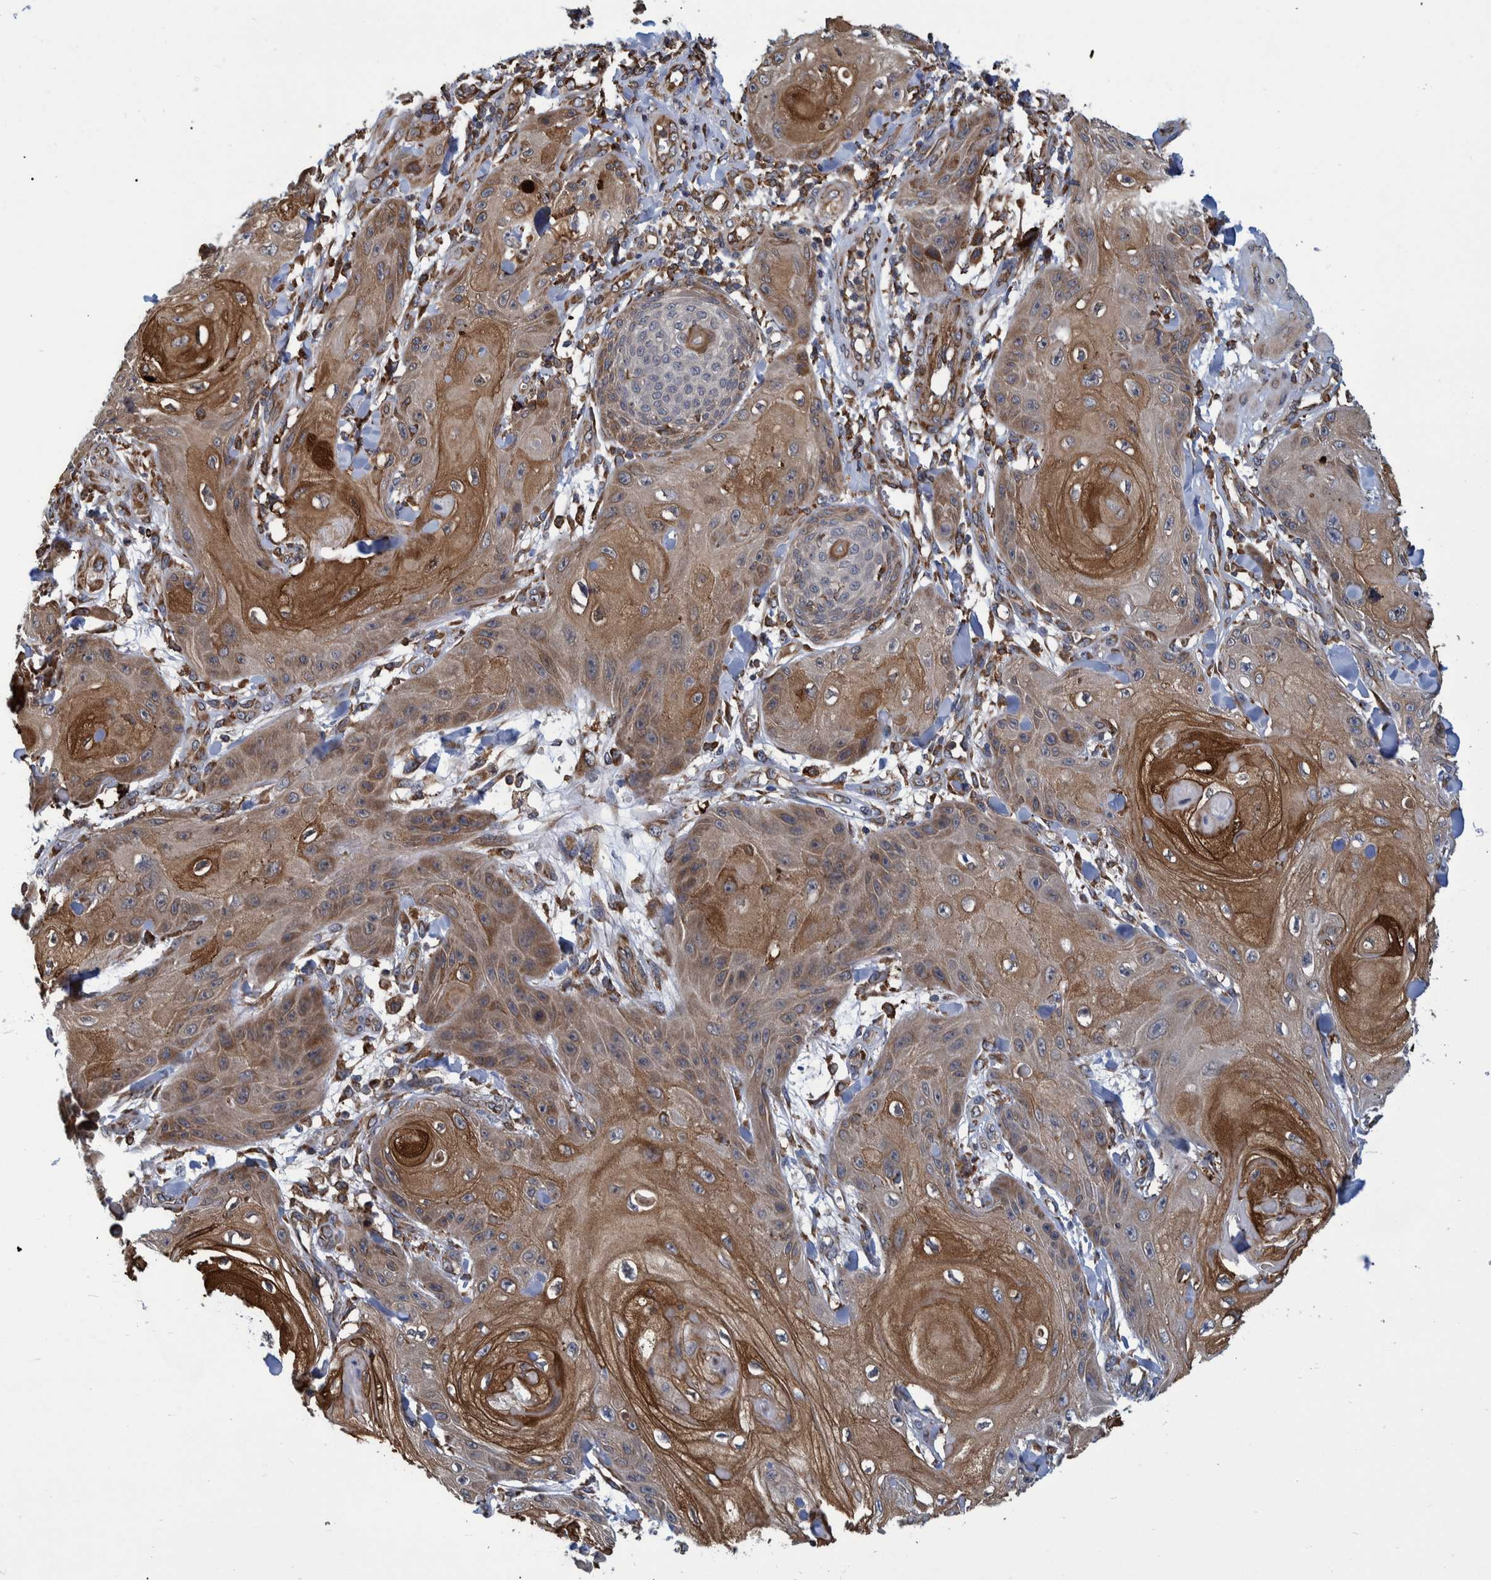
{"staining": {"intensity": "moderate", "quantity": ">75%", "location": "cytoplasmic/membranous"}, "tissue": "skin cancer", "cell_type": "Tumor cells", "image_type": "cancer", "snomed": [{"axis": "morphology", "description": "Squamous cell carcinoma, NOS"}, {"axis": "topography", "description": "Skin"}], "caption": "Squamous cell carcinoma (skin) was stained to show a protein in brown. There is medium levels of moderate cytoplasmic/membranous expression in approximately >75% of tumor cells.", "gene": "SPAG5", "patient": {"sex": "male", "age": 74}}